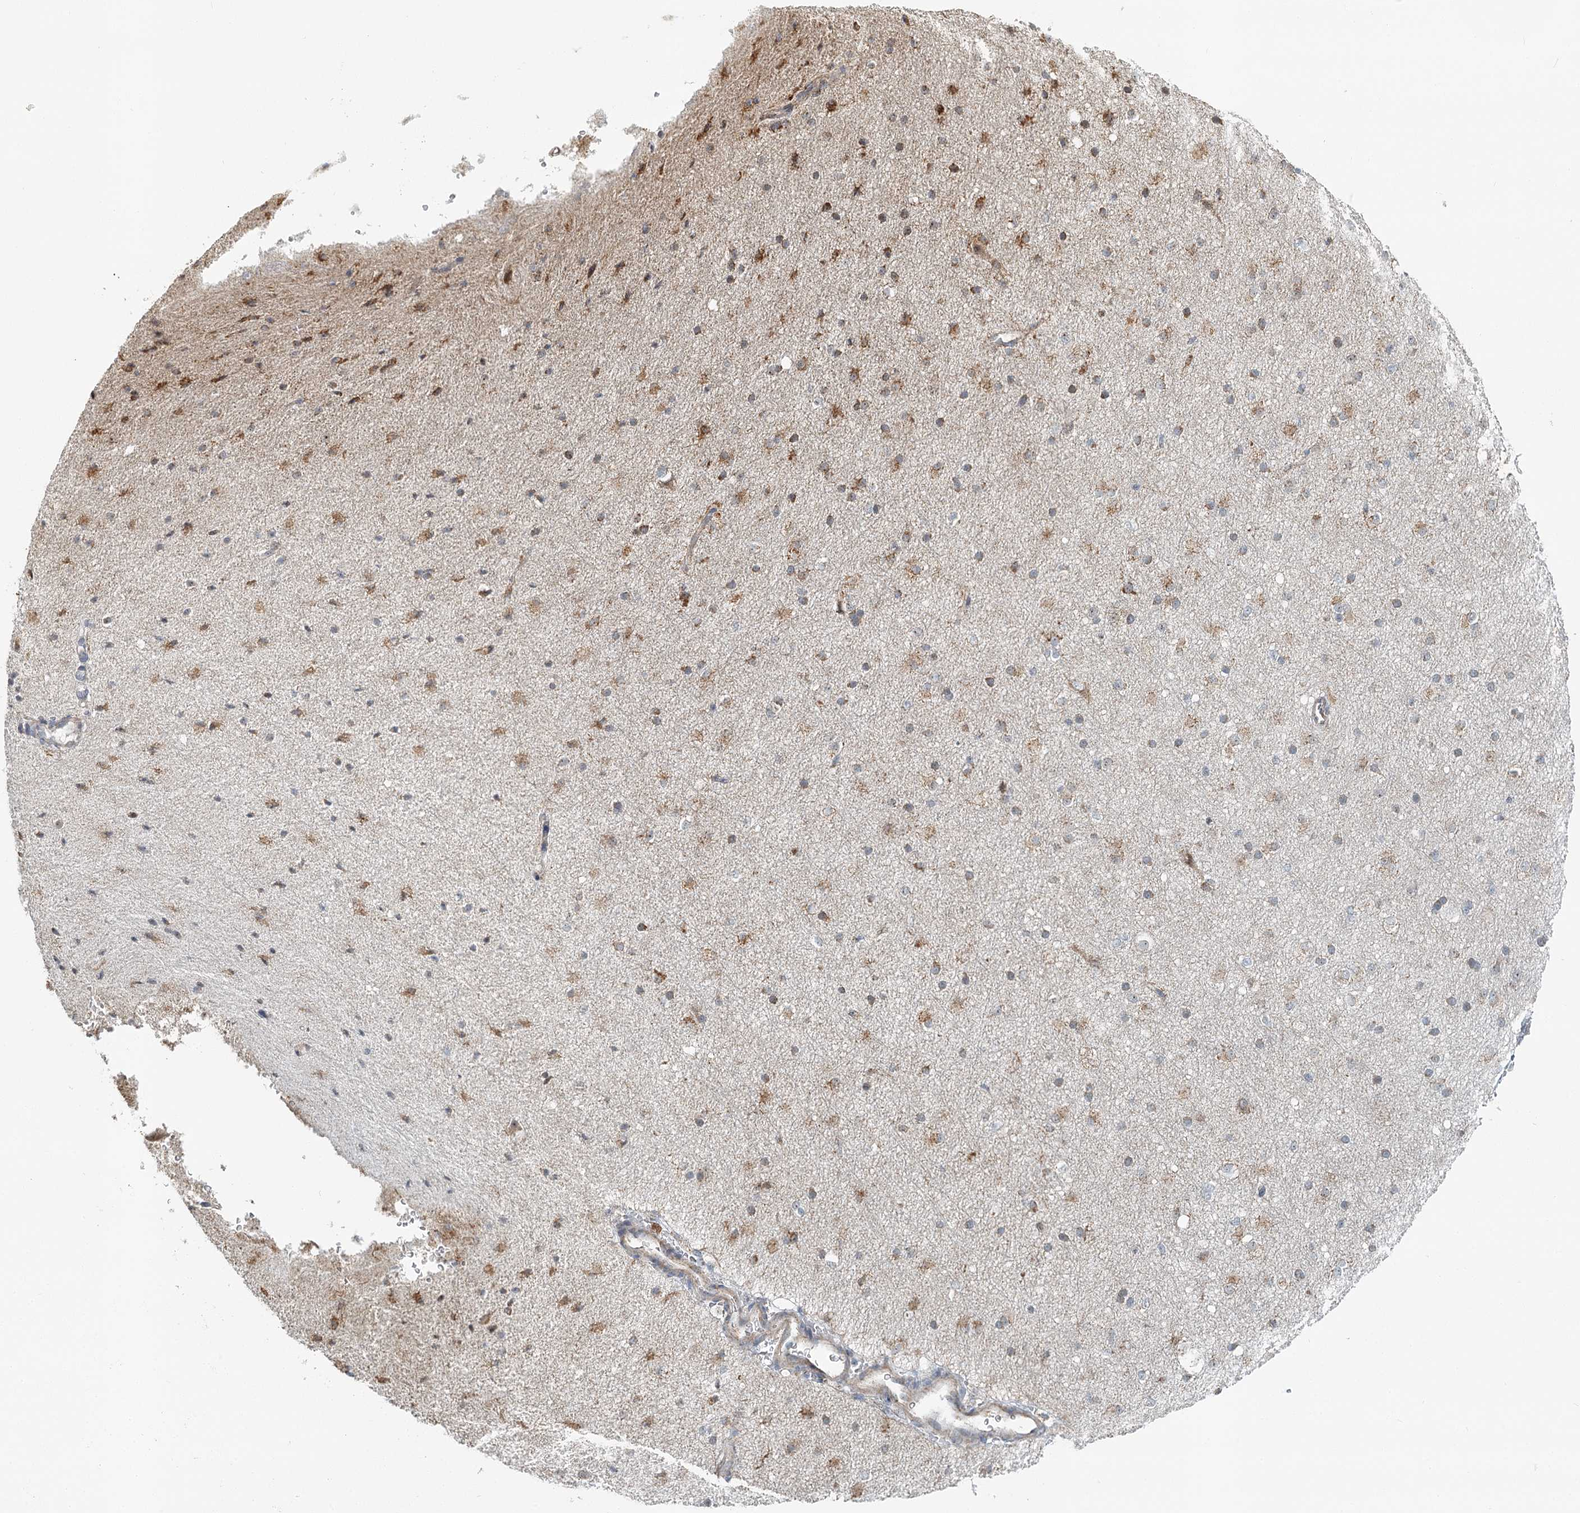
{"staining": {"intensity": "negative", "quantity": "none", "location": "none"}, "tissue": "cerebral cortex", "cell_type": "Endothelial cells", "image_type": "normal", "snomed": [{"axis": "morphology", "description": "Normal tissue, NOS"}, {"axis": "morphology", "description": "Developmental malformation"}, {"axis": "topography", "description": "Cerebral cortex"}], "caption": "This is an immunohistochemistry histopathology image of benign human cerebral cortex. There is no expression in endothelial cells.", "gene": "ATAD1", "patient": {"sex": "female", "age": 30}}